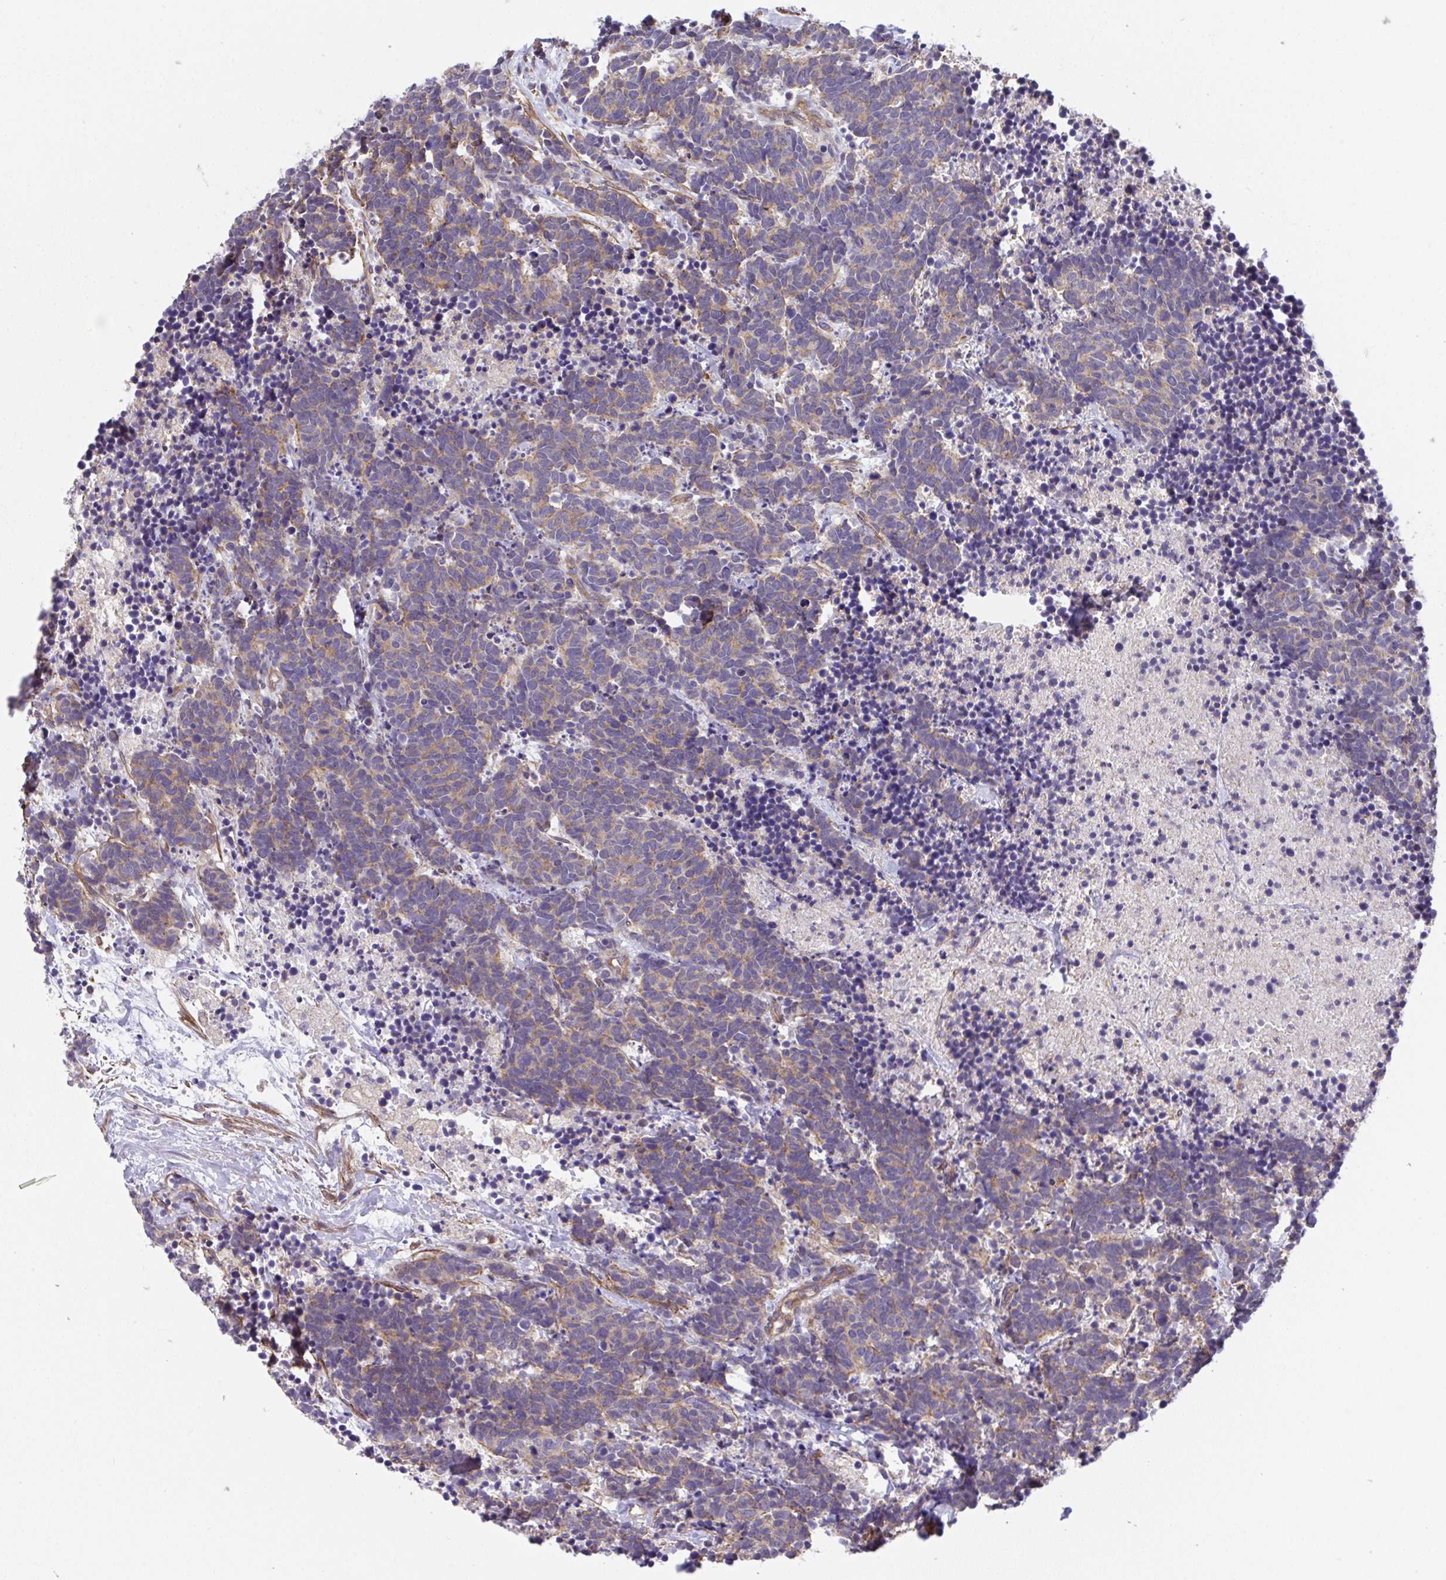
{"staining": {"intensity": "moderate", "quantity": ">75%", "location": "cytoplasmic/membranous"}, "tissue": "carcinoid", "cell_type": "Tumor cells", "image_type": "cancer", "snomed": [{"axis": "morphology", "description": "Carcinoma, NOS"}, {"axis": "morphology", "description": "Carcinoid, malignant, NOS"}, {"axis": "topography", "description": "Prostate"}], "caption": "High-magnification brightfield microscopy of carcinoid stained with DAB (brown) and counterstained with hematoxylin (blue). tumor cells exhibit moderate cytoplasmic/membranous staining is identified in about>75% of cells.", "gene": "ZNF696", "patient": {"sex": "male", "age": 57}}